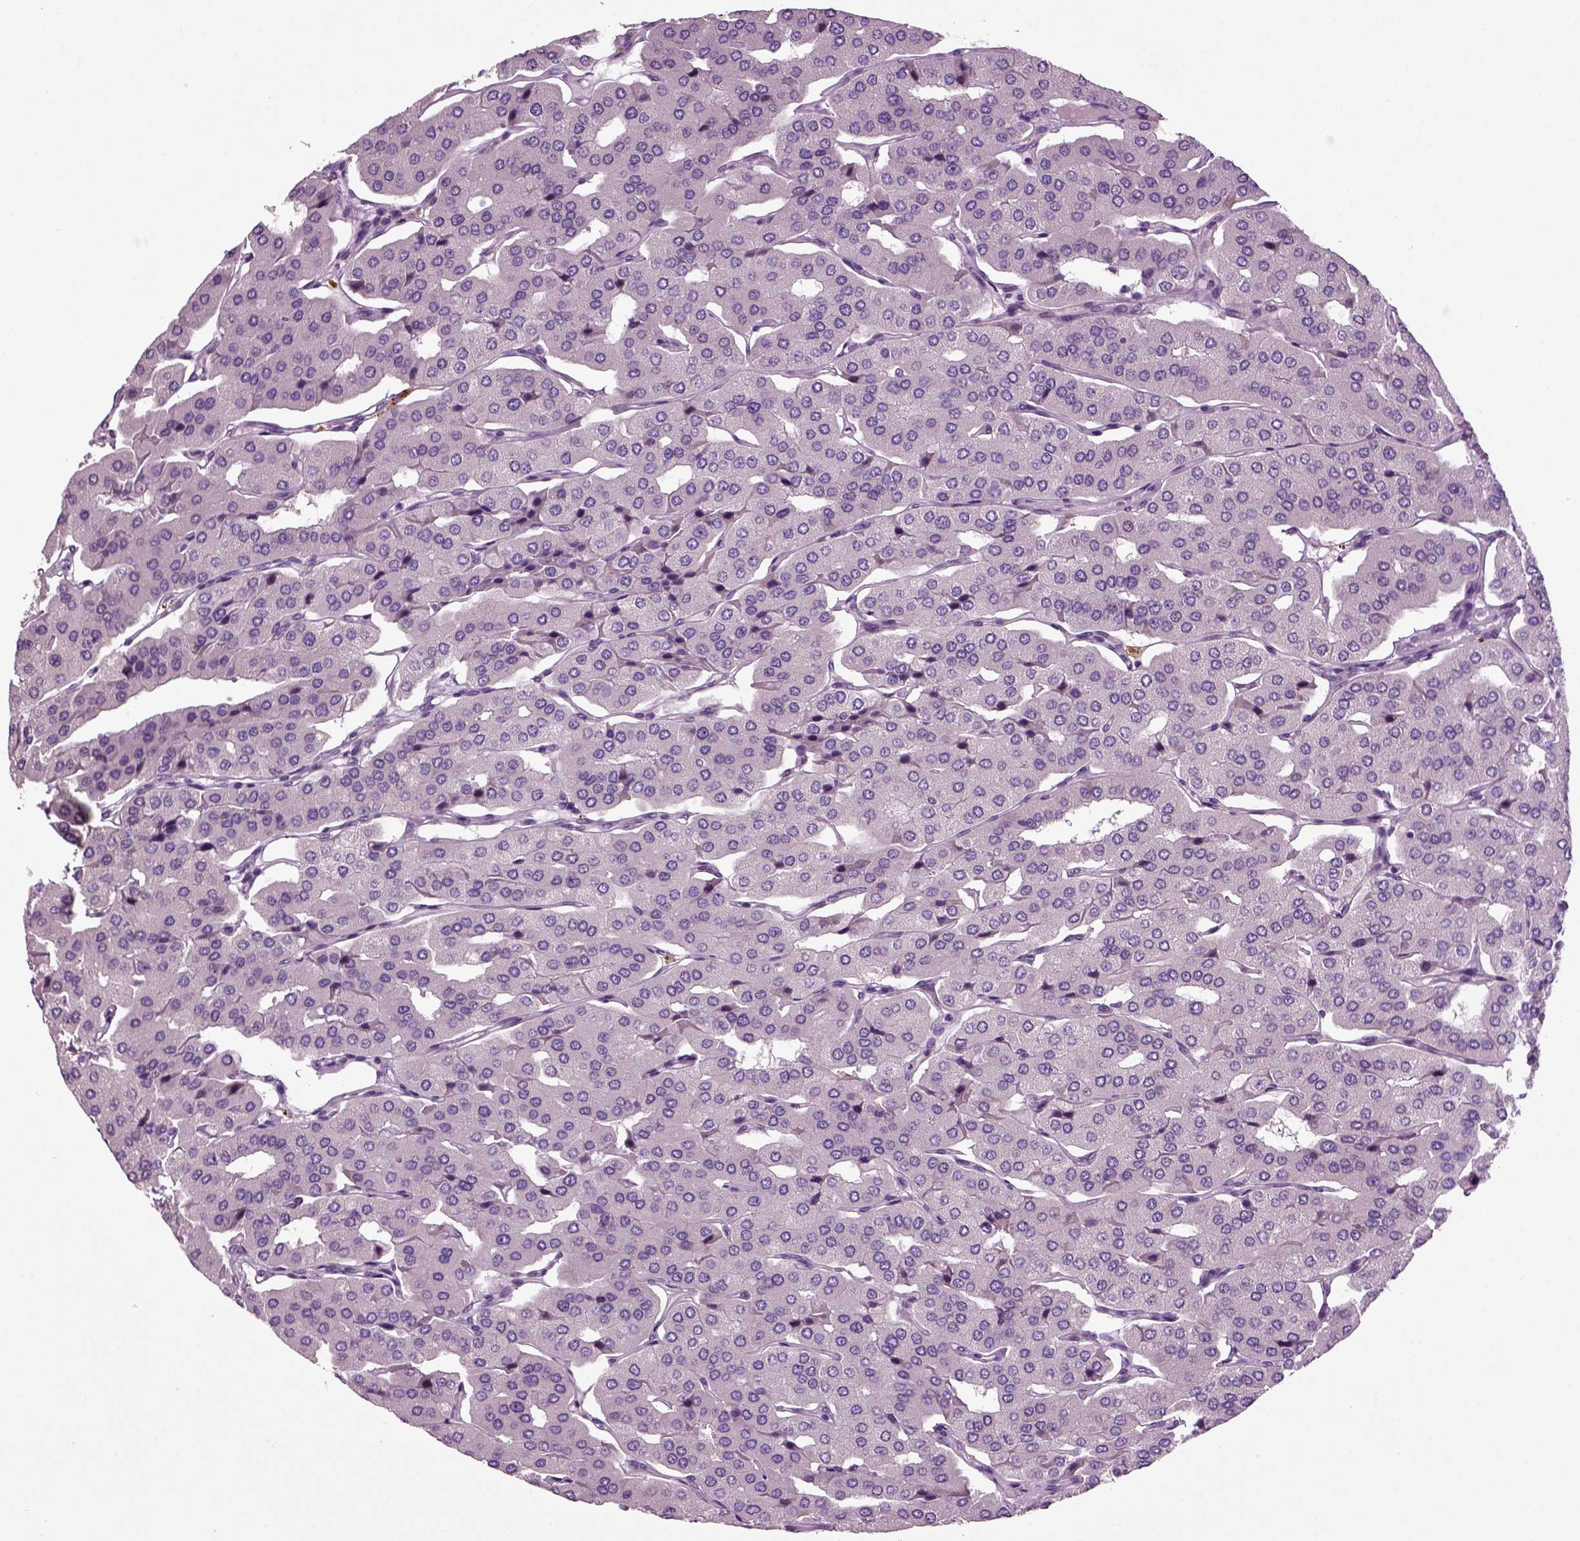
{"staining": {"intensity": "negative", "quantity": "none", "location": "none"}, "tissue": "parathyroid gland", "cell_type": "Glandular cells", "image_type": "normal", "snomed": [{"axis": "morphology", "description": "Normal tissue, NOS"}, {"axis": "morphology", "description": "Adenoma, NOS"}, {"axis": "topography", "description": "Parathyroid gland"}], "caption": "Parathyroid gland was stained to show a protein in brown. There is no significant positivity in glandular cells. Brightfield microscopy of immunohistochemistry stained with DAB (3,3'-diaminobenzidine) (brown) and hematoxylin (blue), captured at high magnification.", "gene": "ARID3A", "patient": {"sex": "female", "age": 86}}